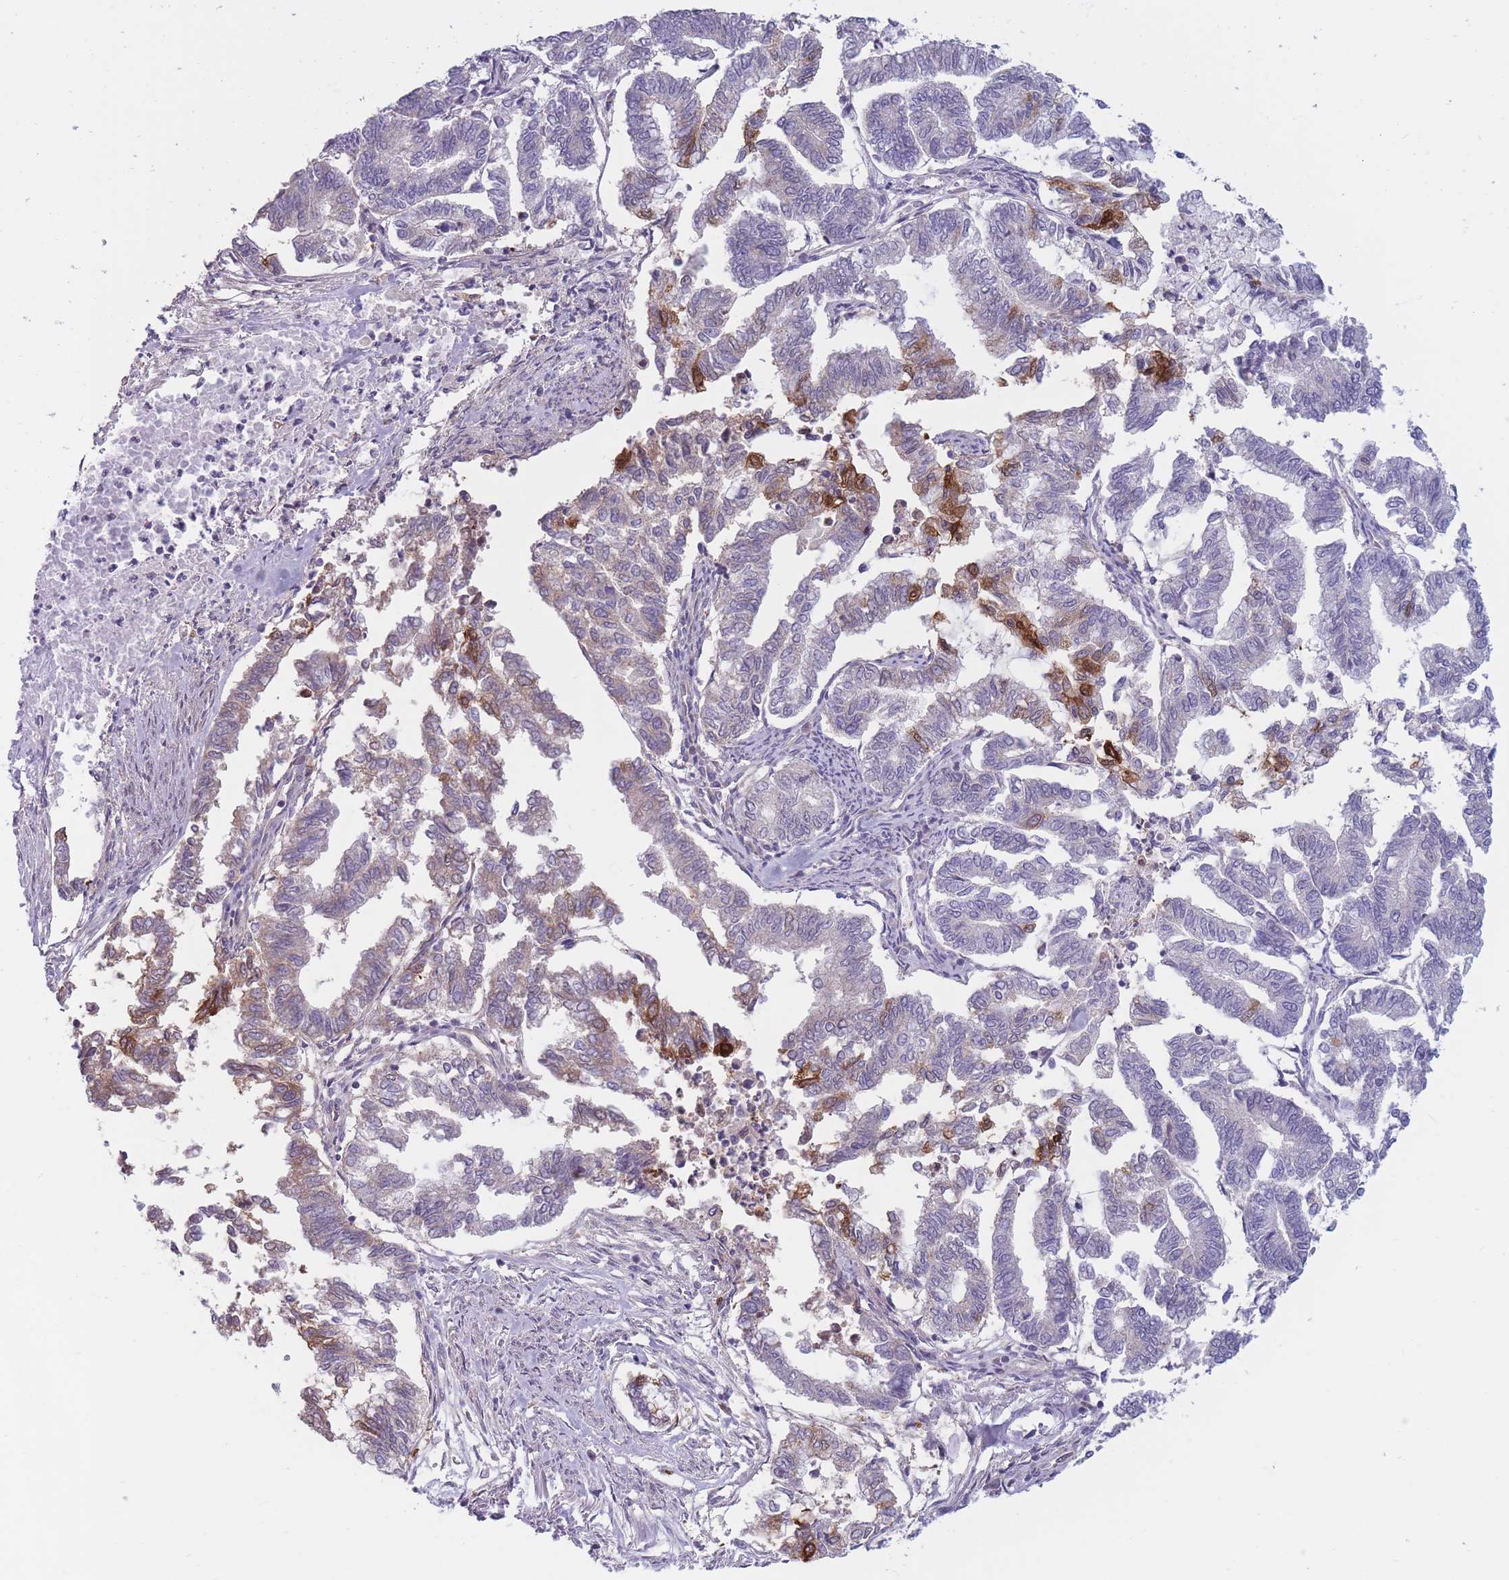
{"staining": {"intensity": "negative", "quantity": "none", "location": "none"}, "tissue": "endometrial cancer", "cell_type": "Tumor cells", "image_type": "cancer", "snomed": [{"axis": "morphology", "description": "Adenocarcinoma, NOS"}, {"axis": "topography", "description": "Endometrium"}], "caption": "Photomicrograph shows no protein positivity in tumor cells of endometrial cancer tissue.", "gene": "PDE4A", "patient": {"sex": "female", "age": 79}}